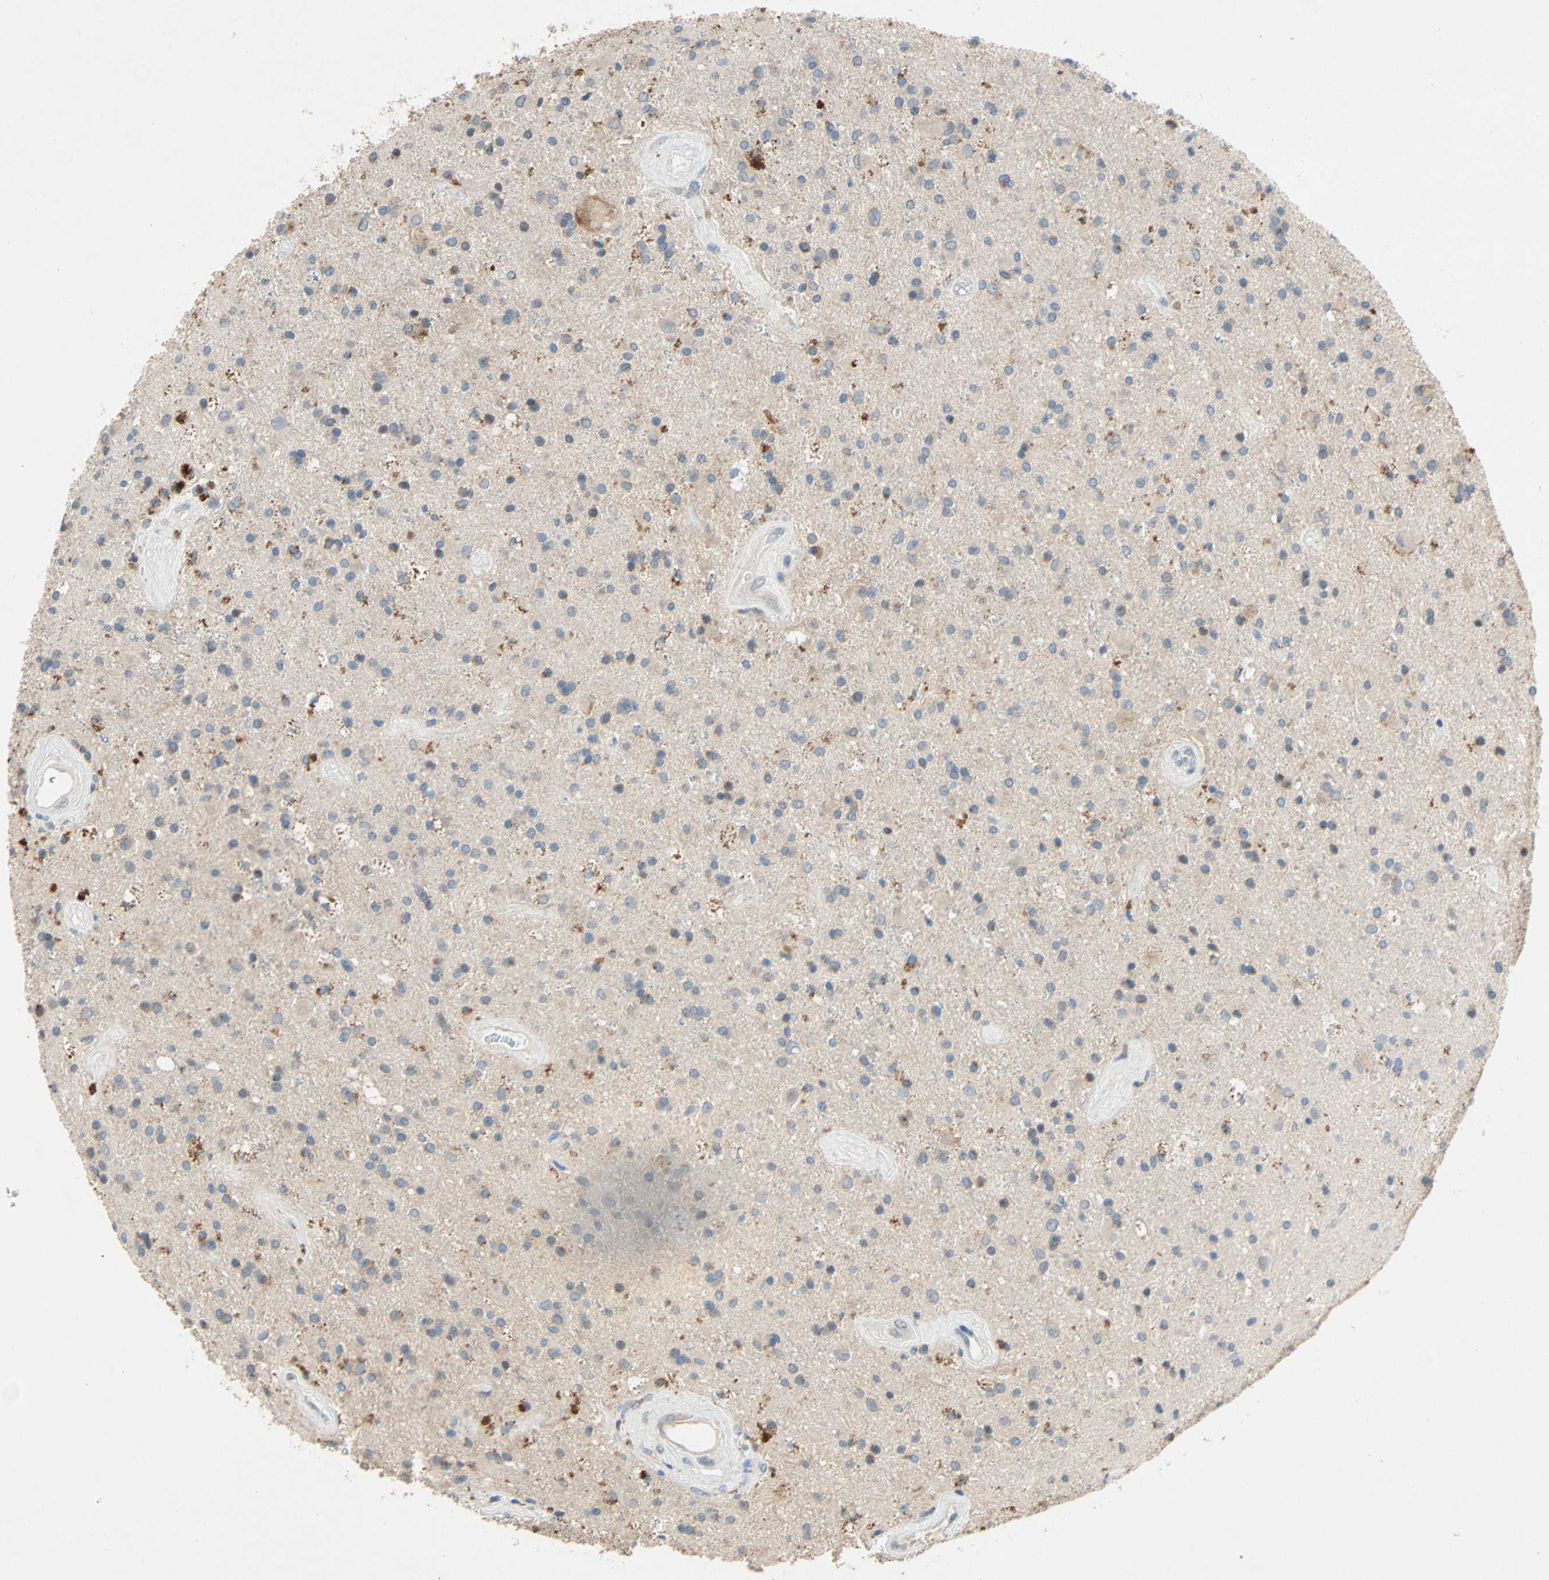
{"staining": {"intensity": "strong", "quantity": "<25%", "location": "cytoplasmic/membranous"}, "tissue": "glioma", "cell_type": "Tumor cells", "image_type": "cancer", "snomed": [{"axis": "morphology", "description": "Glioma, malignant, Low grade"}, {"axis": "topography", "description": "Brain"}], "caption": "Immunohistochemical staining of human malignant low-grade glioma exhibits strong cytoplasmic/membranous protein positivity in about <25% of tumor cells. The protein is shown in brown color, while the nuclei are stained blue.", "gene": "XYLT1", "patient": {"sex": "male", "age": 58}}